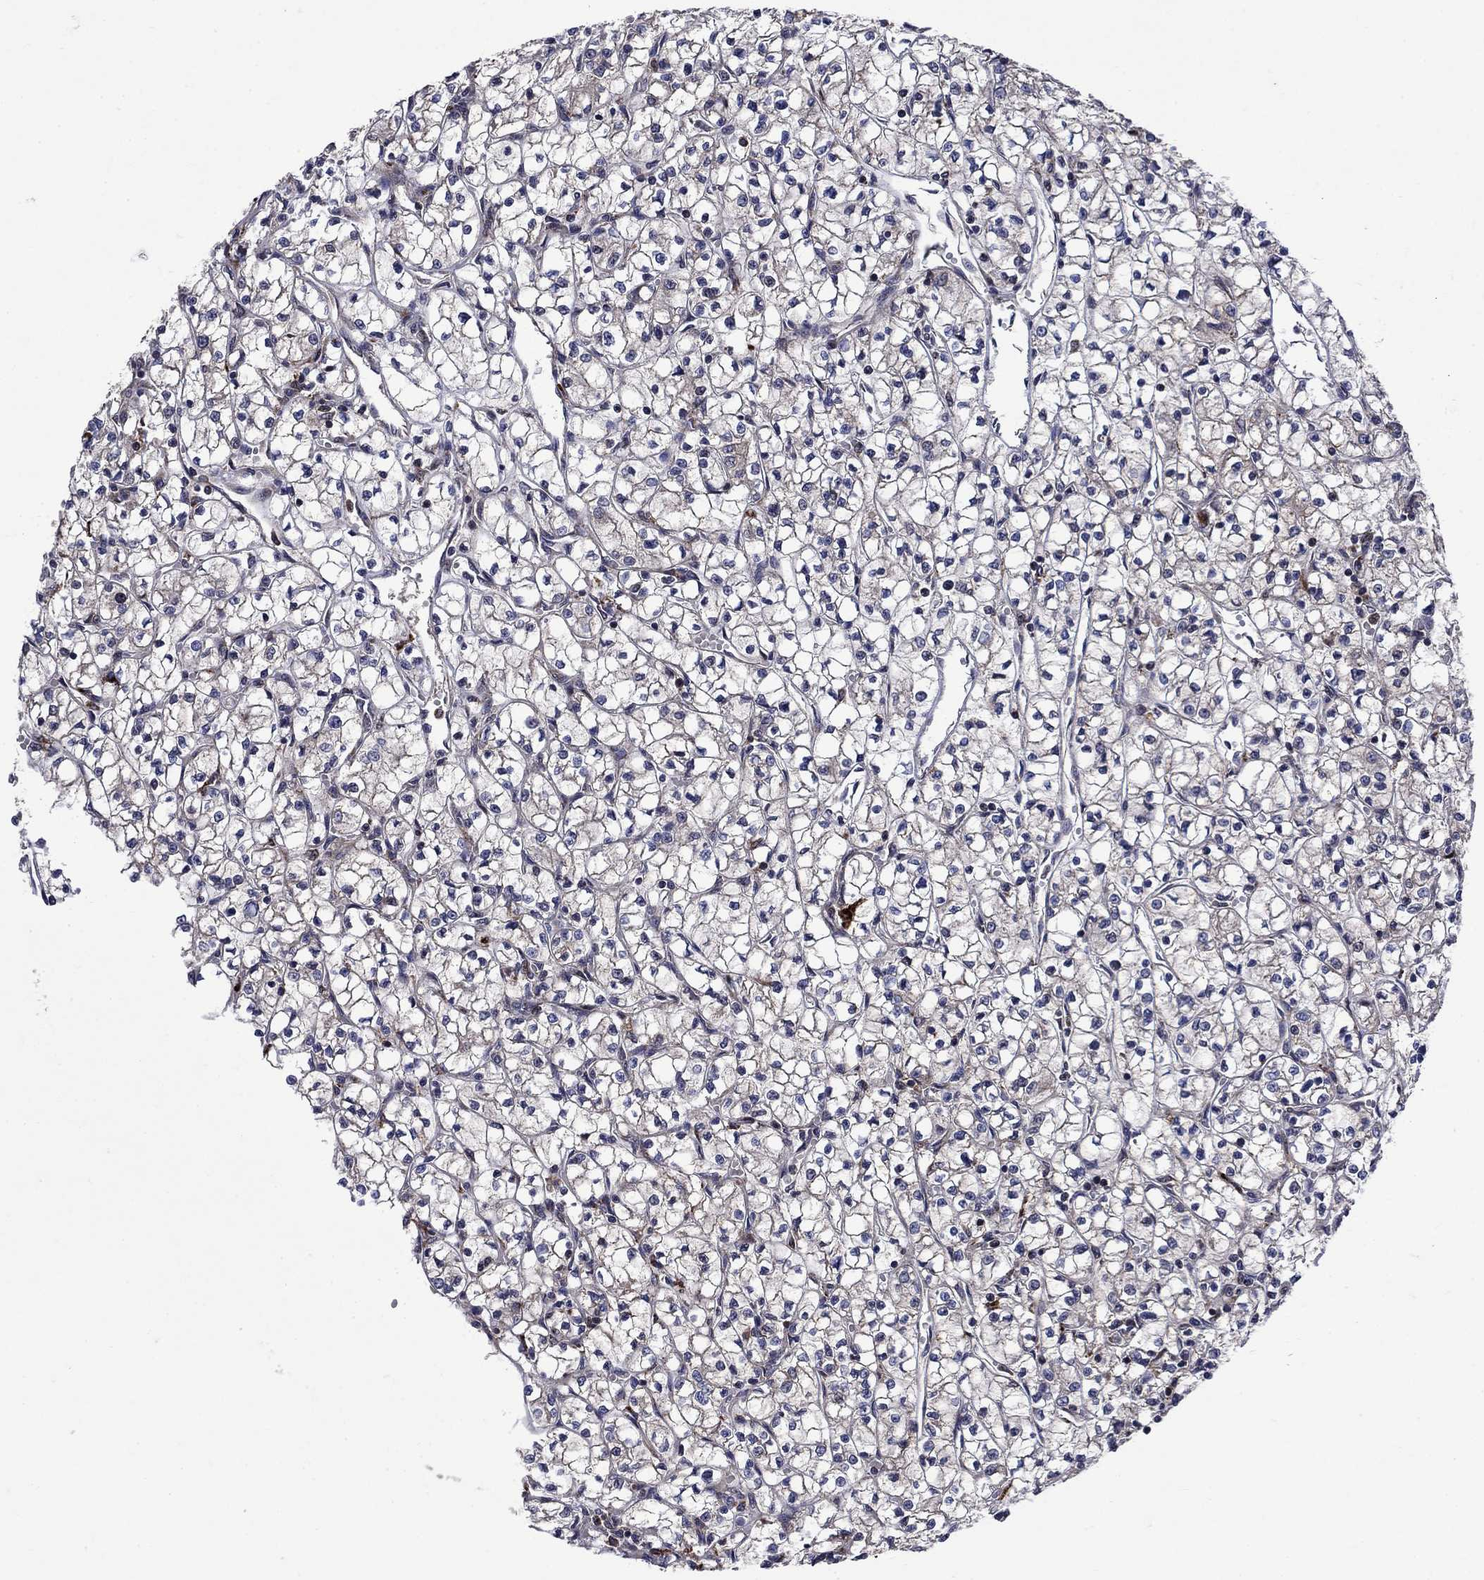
{"staining": {"intensity": "weak", "quantity": "25%-75%", "location": "cytoplasmic/membranous,nuclear"}, "tissue": "renal cancer", "cell_type": "Tumor cells", "image_type": "cancer", "snomed": [{"axis": "morphology", "description": "Adenocarcinoma, NOS"}, {"axis": "topography", "description": "Kidney"}], "caption": "The micrograph reveals a brown stain indicating the presence of a protein in the cytoplasmic/membranous and nuclear of tumor cells in renal cancer (adenocarcinoma).", "gene": "AGTPBP1", "patient": {"sex": "female", "age": 64}}